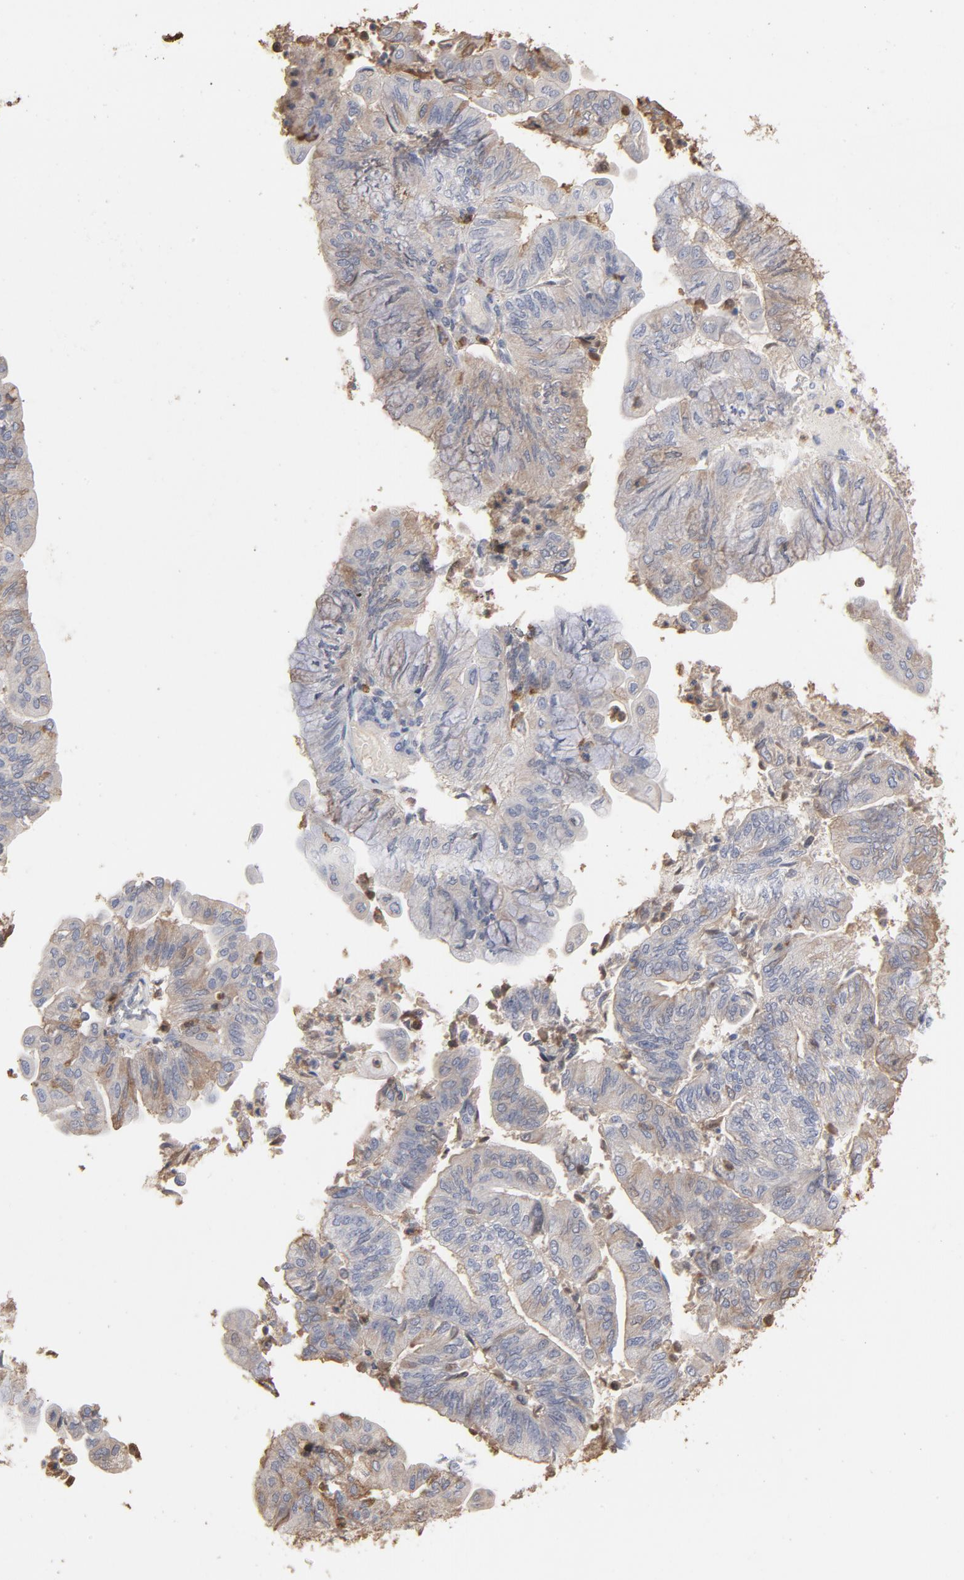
{"staining": {"intensity": "moderate", "quantity": ">75%", "location": "cytoplasmic/membranous"}, "tissue": "endometrial cancer", "cell_type": "Tumor cells", "image_type": "cancer", "snomed": [{"axis": "morphology", "description": "Adenocarcinoma, NOS"}, {"axis": "topography", "description": "Endometrium"}], "caption": "High-power microscopy captured an immunohistochemistry (IHC) histopathology image of endometrial cancer (adenocarcinoma), revealing moderate cytoplasmic/membranous staining in approximately >75% of tumor cells.", "gene": "PNMA1", "patient": {"sex": "female", "age": 59}}